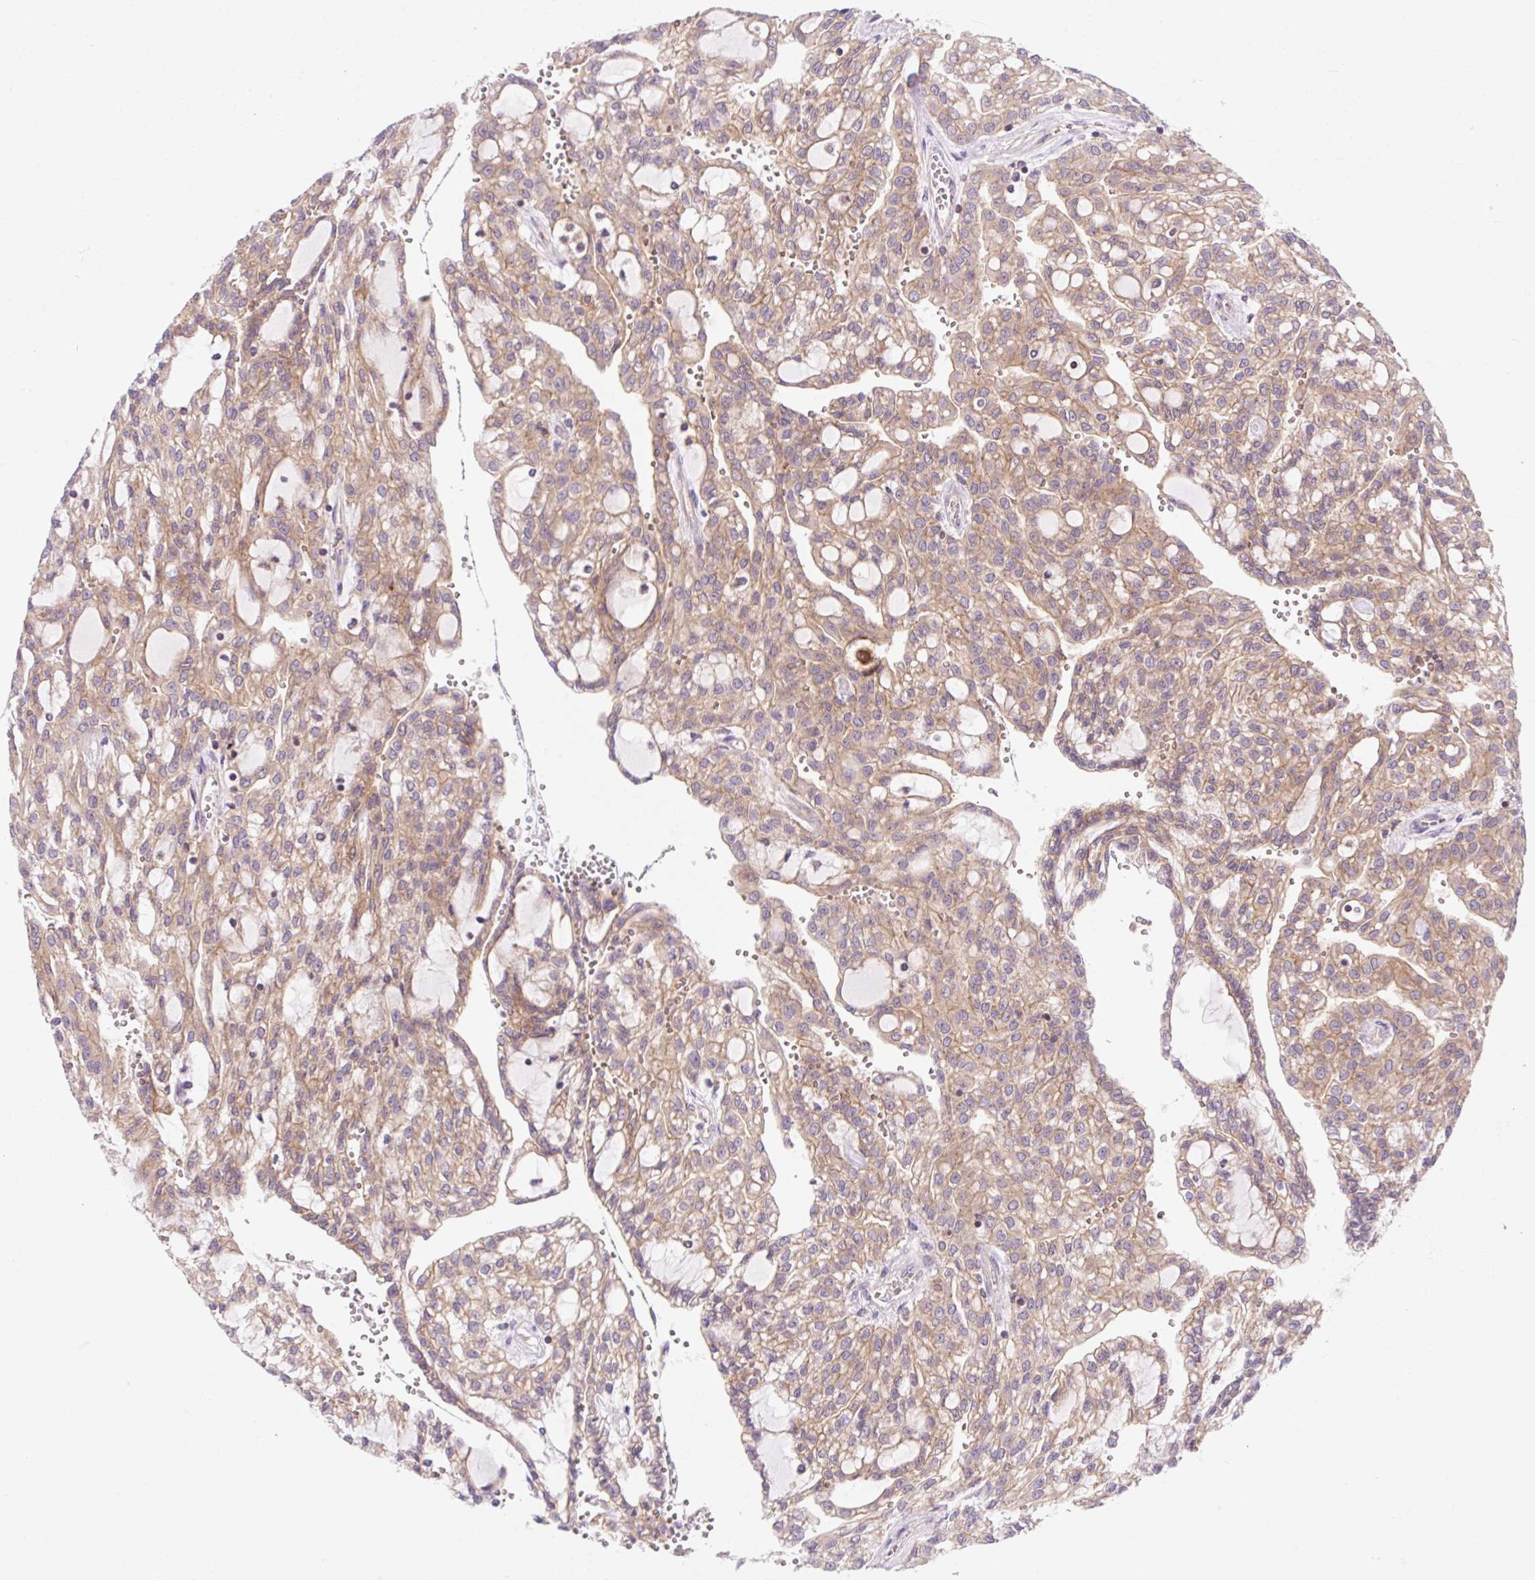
{"staining": {"intensity": "moderate", "quantity": ">75%", "location": "cytoplasmic/membranous"}, "tissue": "renal cancer", "cell_type": "Tumor cells", "image_type": "cancer", "snomed": [{"axis": "morphology", "description": "Adenocarcinoma, NOS"}, {"axis": "topography", "description": "Kidney"}], "caption": "High-magnification brightfield microscopy of adenocarcinoma (renal) stained with DAB (3,3'-diaminobenzidine) (brown) and counterstained with hematoxylin (blue). tumor cells exhibit moderate cytoplasmic/membranous positivity is appreciated in approximately>75% of cells.", "gene": "VPS4A", "patient": {"sex": "male", "age": 63}}